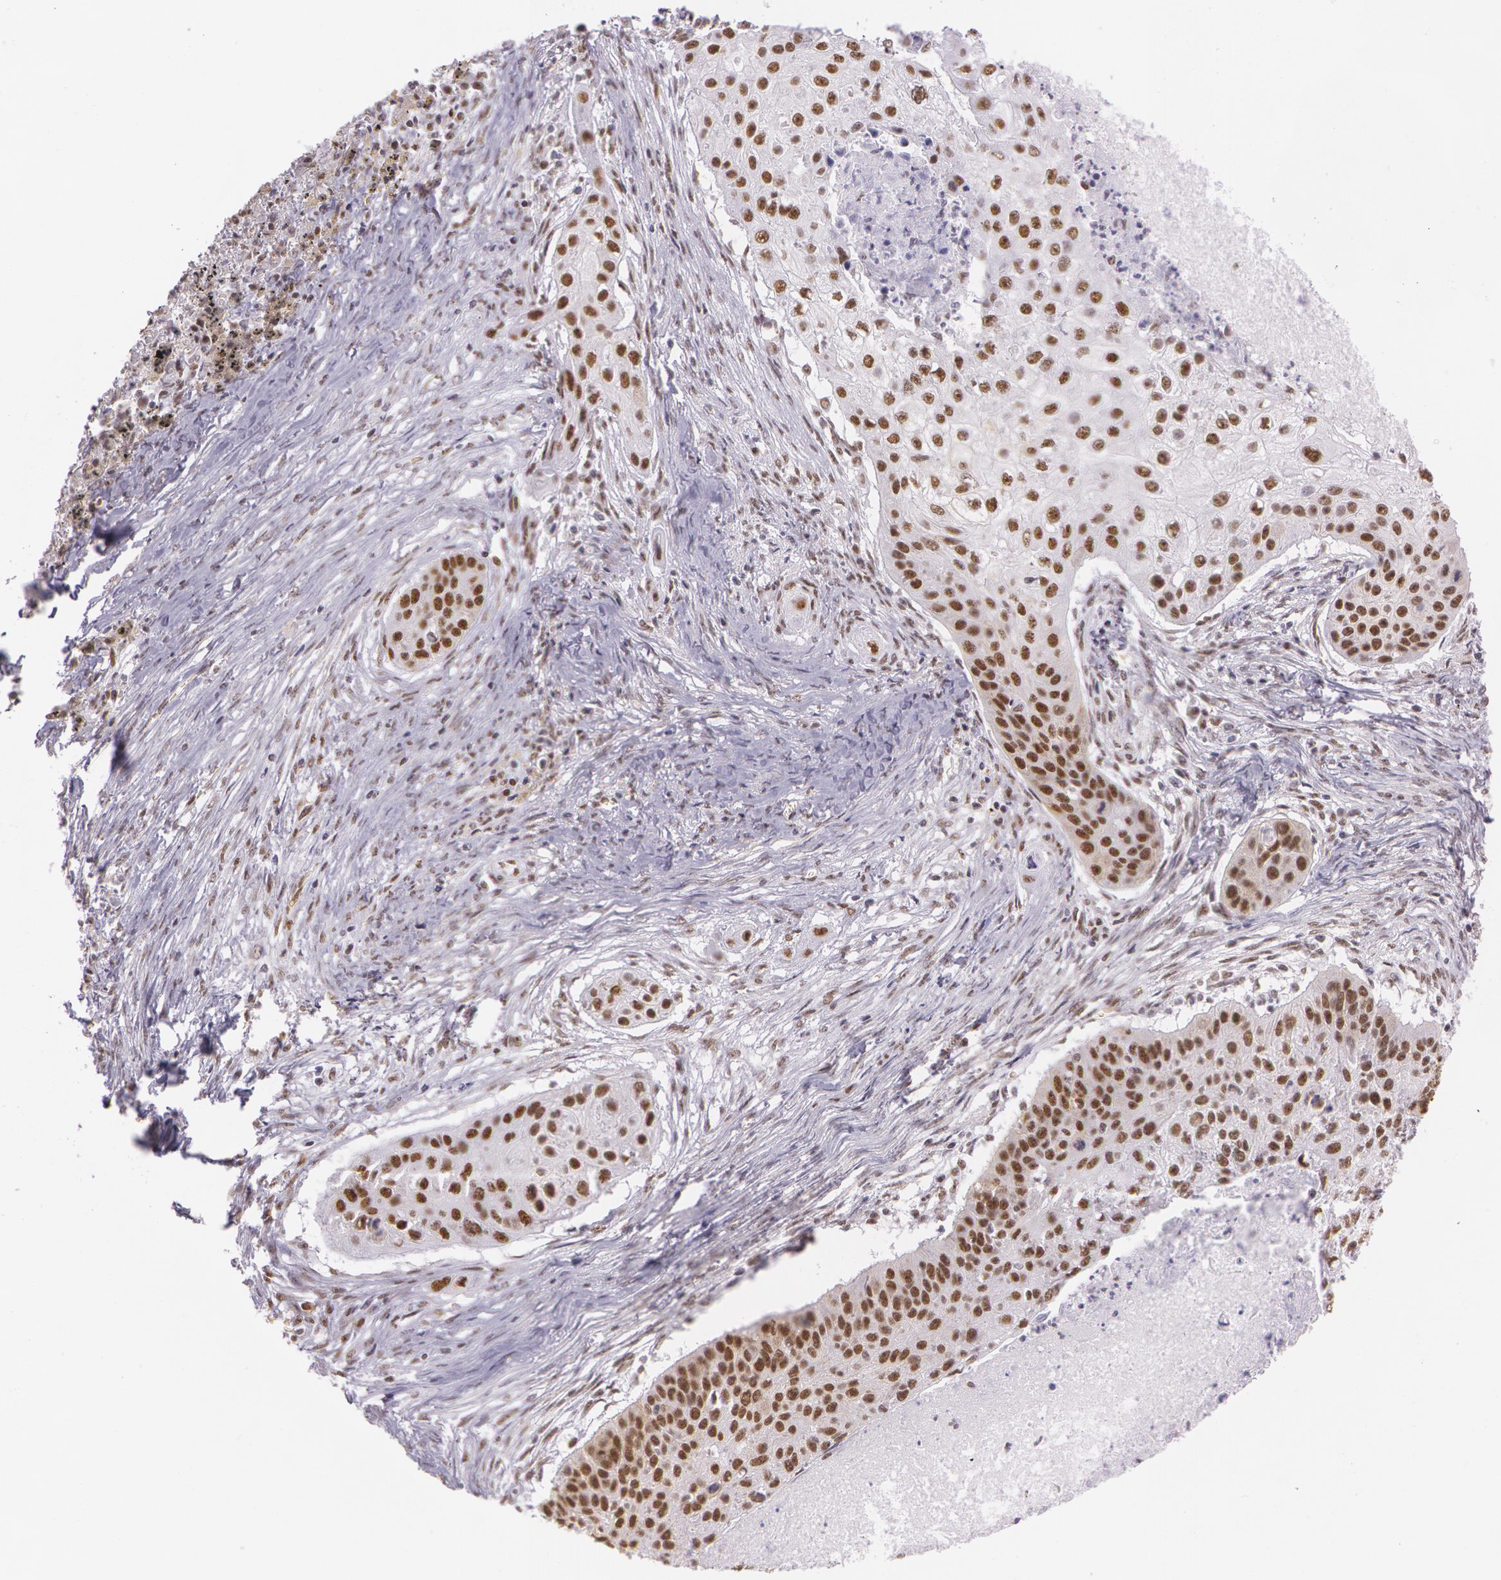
{"staining": {"intensity": "strong", "quantity": ">75%", "location": "nuclear"}, "tissue": "lung cancer", "cell_type": "Tumor cells", "image_type": "cancer", "snomed": [{"axis": "morphology", "description": "Squamous cell carcinoma, NOS"}, {"axis": "topography", "description": "Lung"}], "caption": "The photomicrograph displays a brown stain indicating the presence of a protein in the nuclear of tumor cells in lung squamous cell carcinoma. (DAB (3,3'-diaminobenzidine) IHC with brightfield microscopy, high magnification).", "gene": "NBN", "patient": {"sex": "male", "age": 71}}